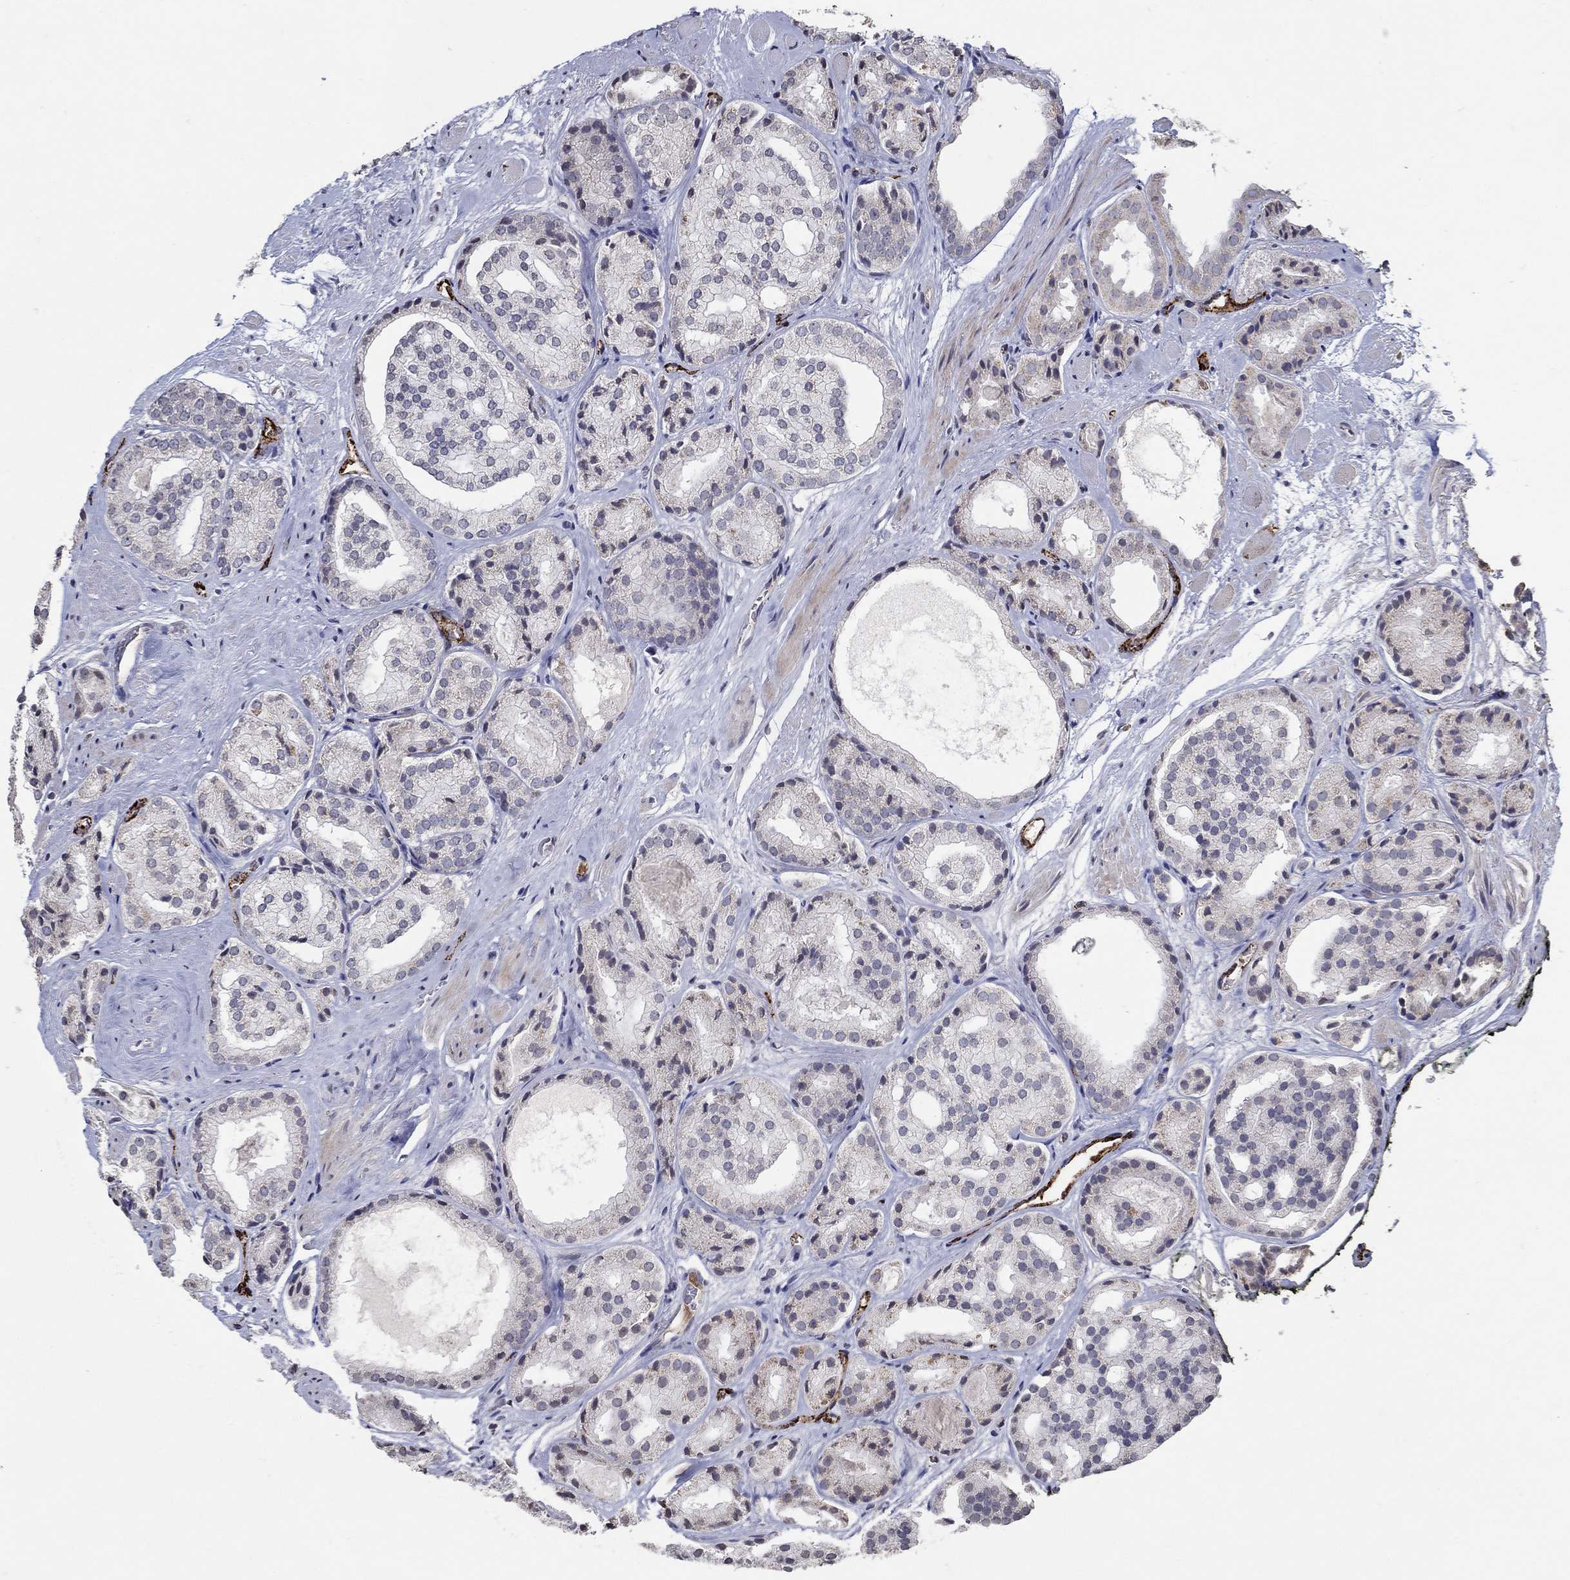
{"staining": {"intensity": "moderate", "quantity": "<25%", "location": "cytoplasmic/membranous"}, "tissue": "prostate cancer", "cell_type": "Tumor cells", "image_type": "cancer", "snomed": [{"axis": "morphology", "description": "Adenocarcinoma, Low grade"}, {"axis": "topography", "description": "Prostate"}], "caption": "High-power microscopy captured an immunohistochemistry photomicrograph of prostate cancer (low-grade adenocarcinoma), revealing moderate cytoplasmic/membranous positivity in about <25% of tumor cells. (DAB IHC, brown staining for protein, blue staining for nuclei).", "gene": "TINAG", "patient": {"sex": "male", "age": 69}}